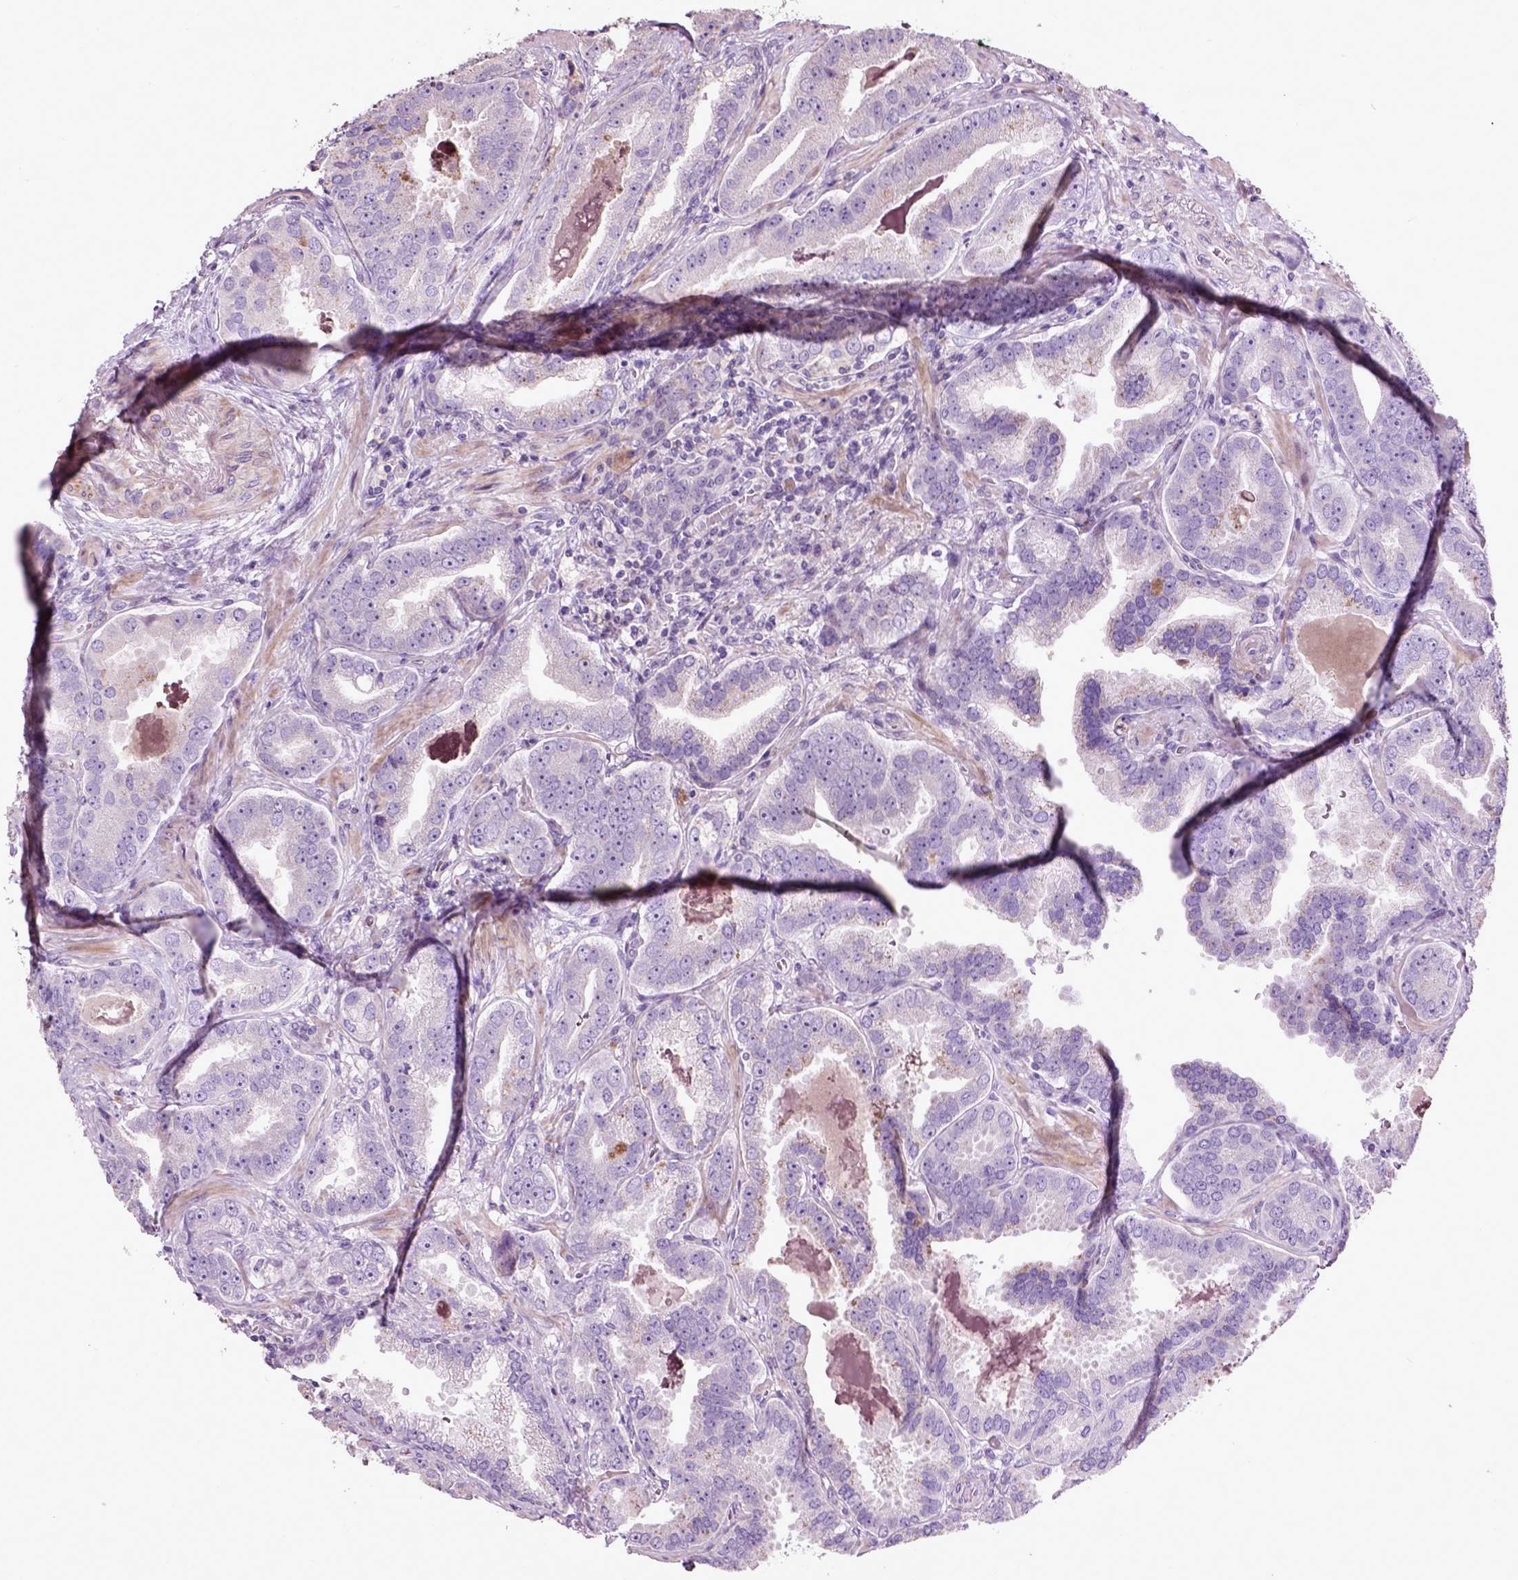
{"staining": {"intensity": "negative", "quantity": "none", "location": "none"}, "tissue": "prostate cancer", "cell_type": "Tumor cells", "image_type": "cancer", "snomed": [{"axis": "morphology", "description": "Adenocarcinoma, NOS"}, {"axis": "topography", "description": "Prostate"}], "caption": "The immunohistochemistry (IHC) histopathology image has no significant positivity in tumor cells of adenocarcinoma (prostate) tissue.", "gene": "PKP3", "patient": {"sex": "male", "age": 64}}